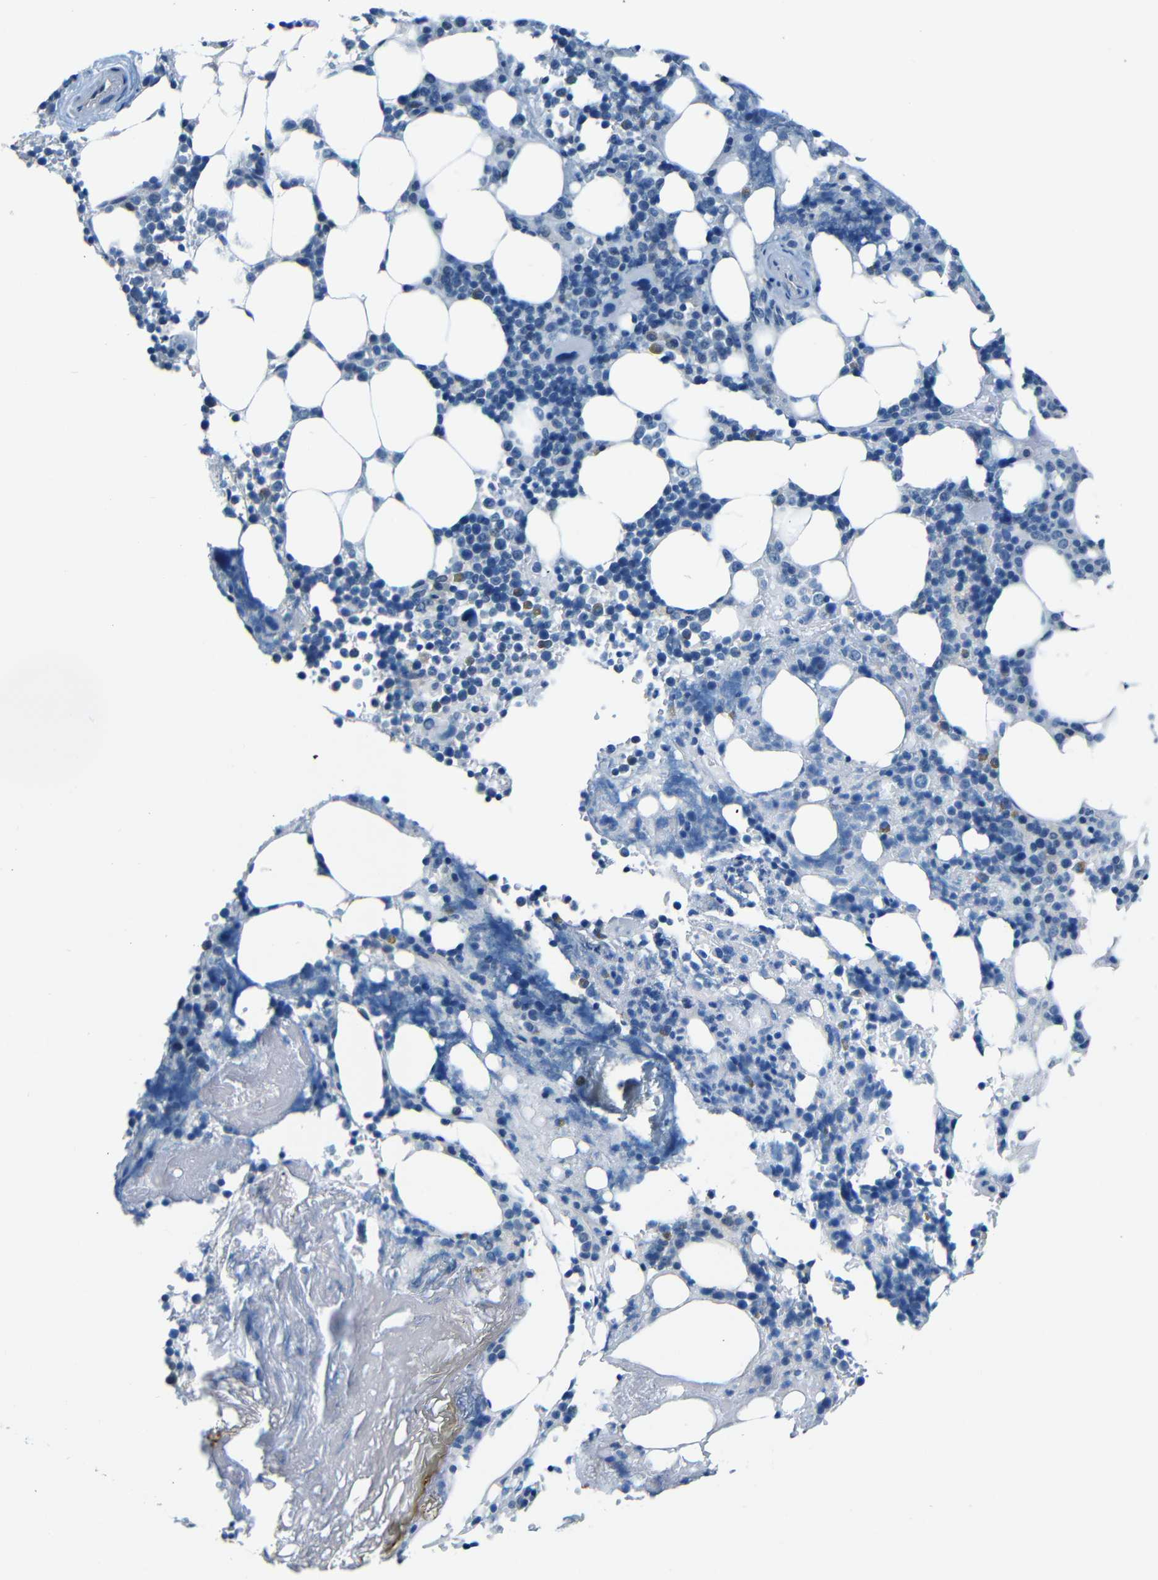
{"staining": {"intensity": "weak", "quantity": "<25%", "location": "cytoplasmic/membranous"}, "tissue": "bone marrow", "cell_type": "Hematopoietic cells", "image_type": "normal", "snomed": [{"axis": "morphology", "description": "Normal tissue, NOS"}, {"axis": "topography", "description": "Bone marrow"}], "caption": "Immunohistochemistry (IHC) image of benign bone marrow: bone marrow stained with DAB (3,3'-diaminobenzidine) reveals no significant protein expression in hematopoietic cells.", "gene": "ZMAT1", "patient": {"sex": "female", "age": 73}}